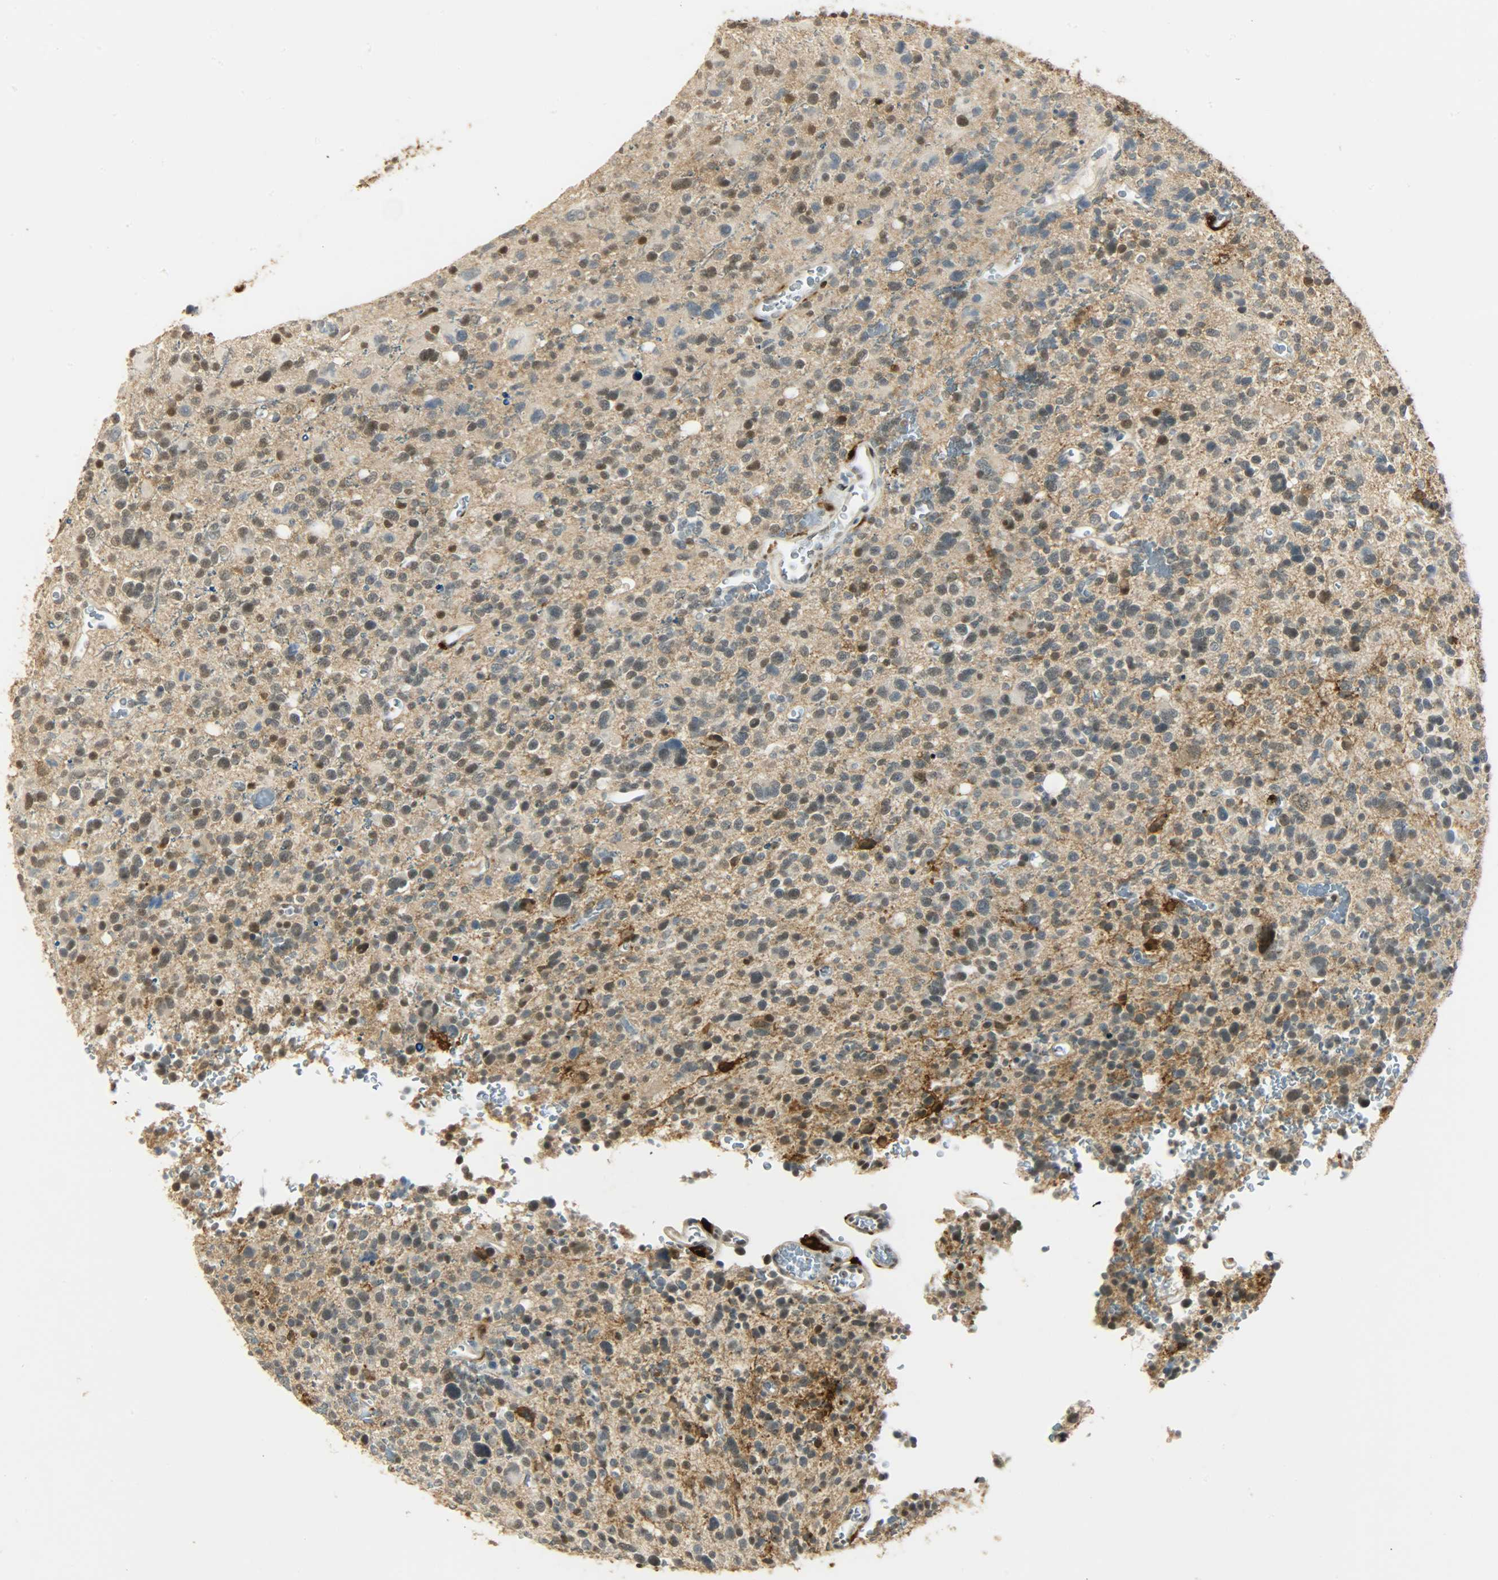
{"staining": {"intensity": "moderate", "quantity": "<25%", "location": "nuclear"}, "tissue": "glioma", "cell_type": "Tumor cells", "image_type": "cancer", "snomed": [{"axis": "morphology", "description": "Glioma, malignant, High grade"}, {"axis": "topography", "description": "Brain"}], "caption": "Tumor cells demonstrate moderate nuclear staining in about <25% of cells in malignant high-grade glioma.", "gene": "NGFR", "patient": {"sex": "male", "age": 48}}